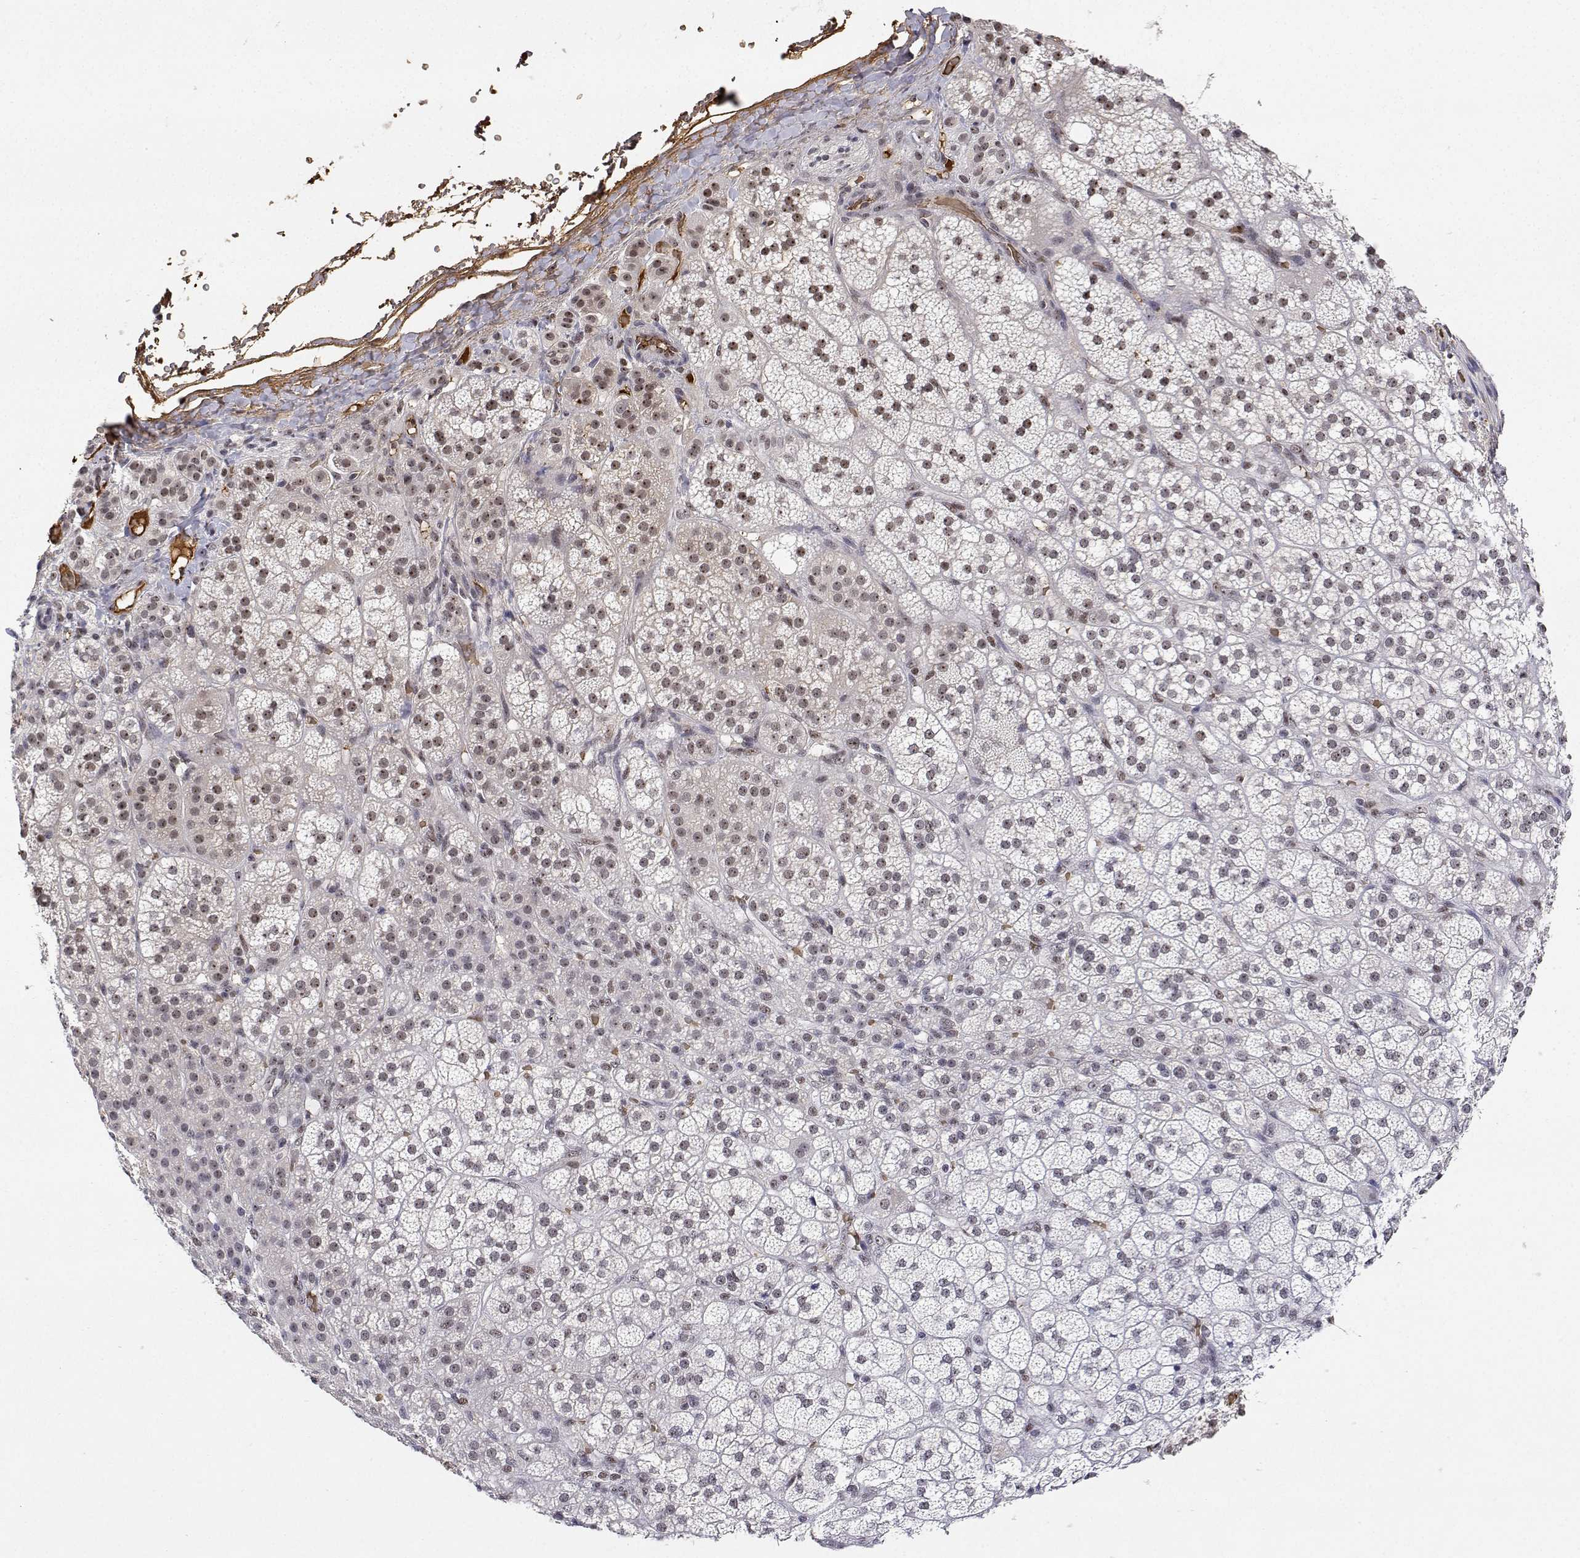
{"staining": {"intensity": "moderate", "quantity": "25%-75%", "location": "nuclear"}, "tissue": "adrenal gland", "cell_type": "Glandular cells", "image_type": "normal", "snomed": [{"axis": "morphology", "description": "Normal tissue, NOS"}, {"axis": "topography", "description": "Adrenal gland"}], "caption": "This is a histology image of immunohistochemistry staining of normal adrenal gland, which shows moderate positivity in the nuclear of glandular cells.", "gene": "ADAR", "patient": {"sex": "female", "age": 60}}